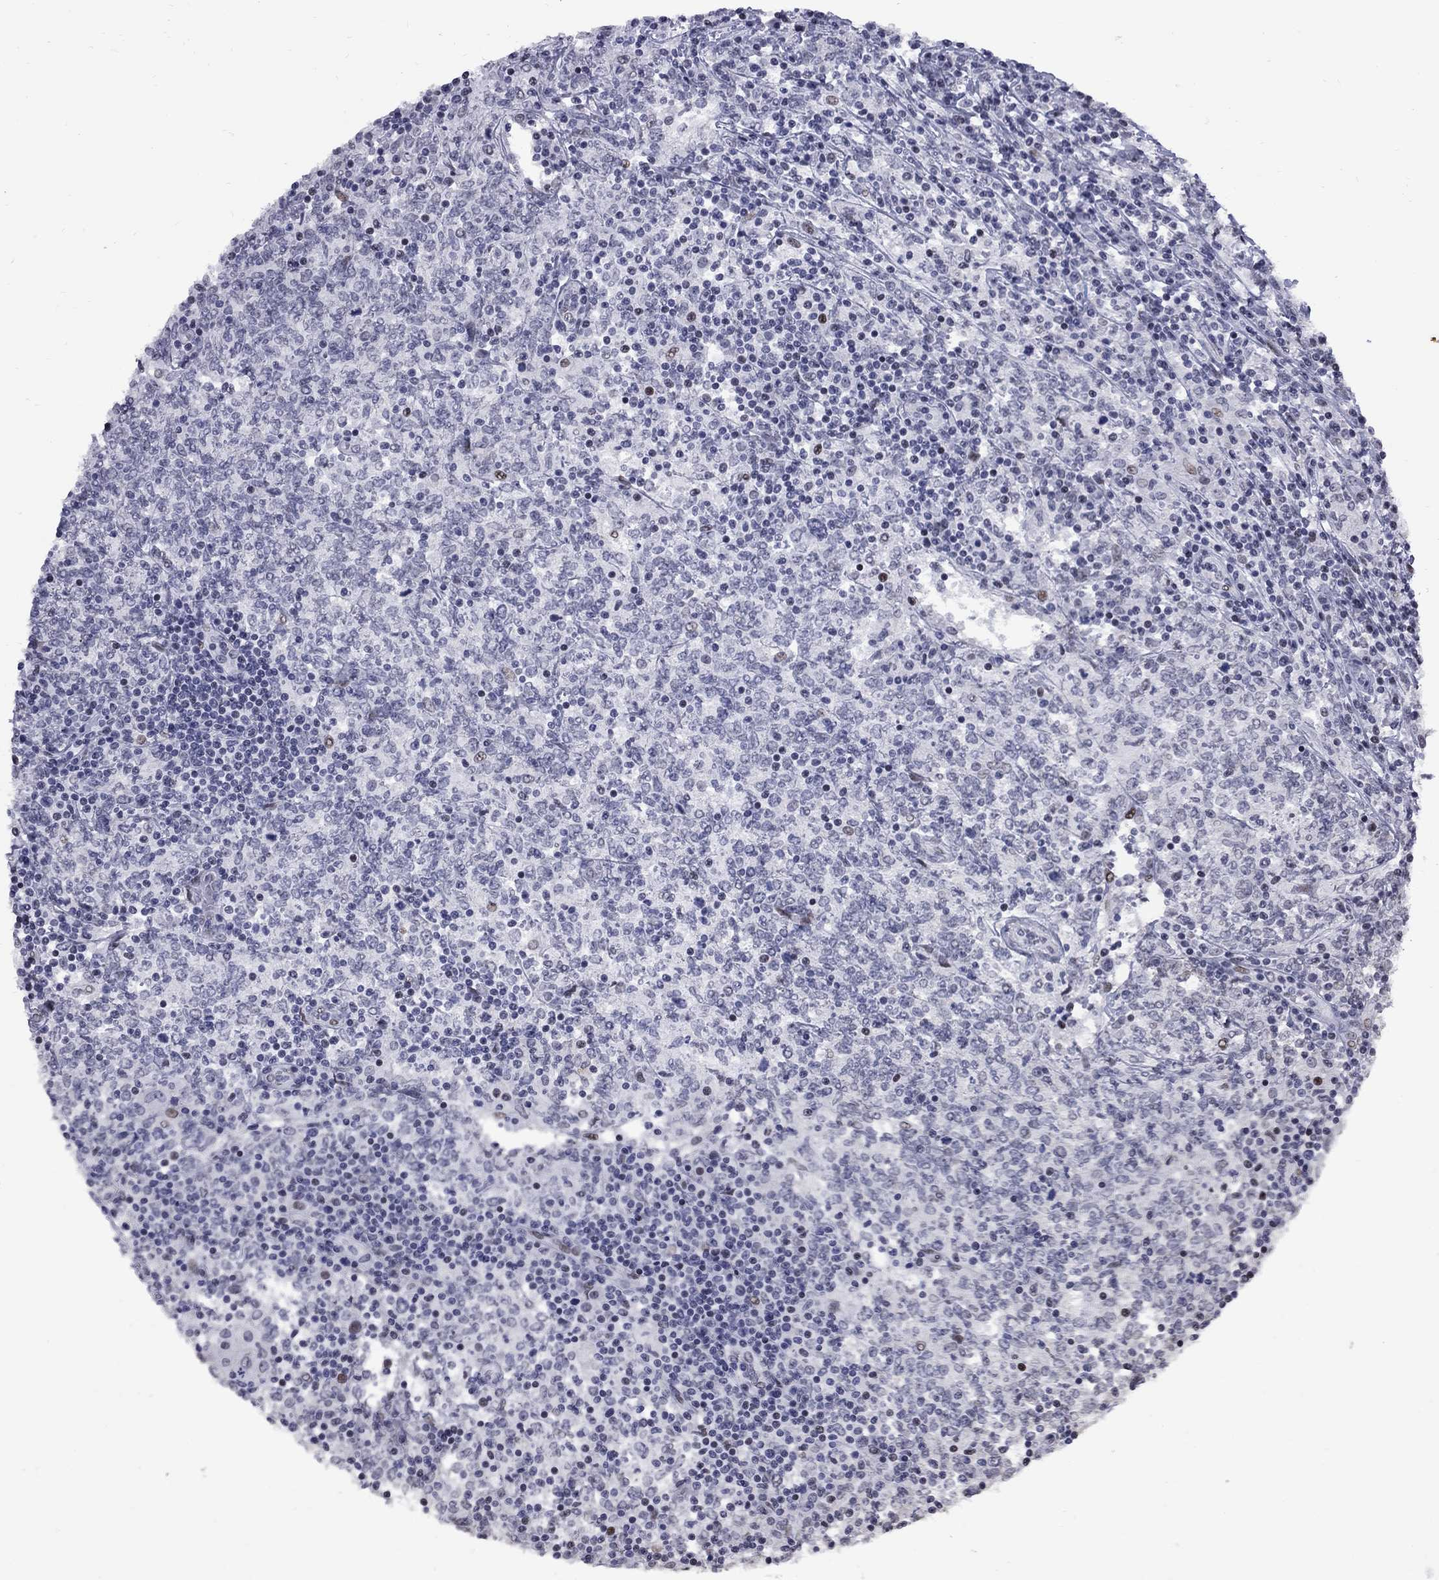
{"staining": {"intensity": "negative", "quantity": "none", "location": "none"}, "tissue": "lymphoma", "cell_type": "Tumor cells", "image_type": "cancer", "snomed": [{"axis": "morphology", "description": "Malignant lymphoma, non-Hodgkin's type, High grade"}, {"axis": "topography", "description": "Lymph node"}], "caption": "High-grade malignant lymphoma, non-Hodgkin's type stained for a protein using immunohistochemistry (IHC) demonstrates no expression tumor cells.", "gene": "ZNF154", "patient": {"sex": "female", "age": 84}}